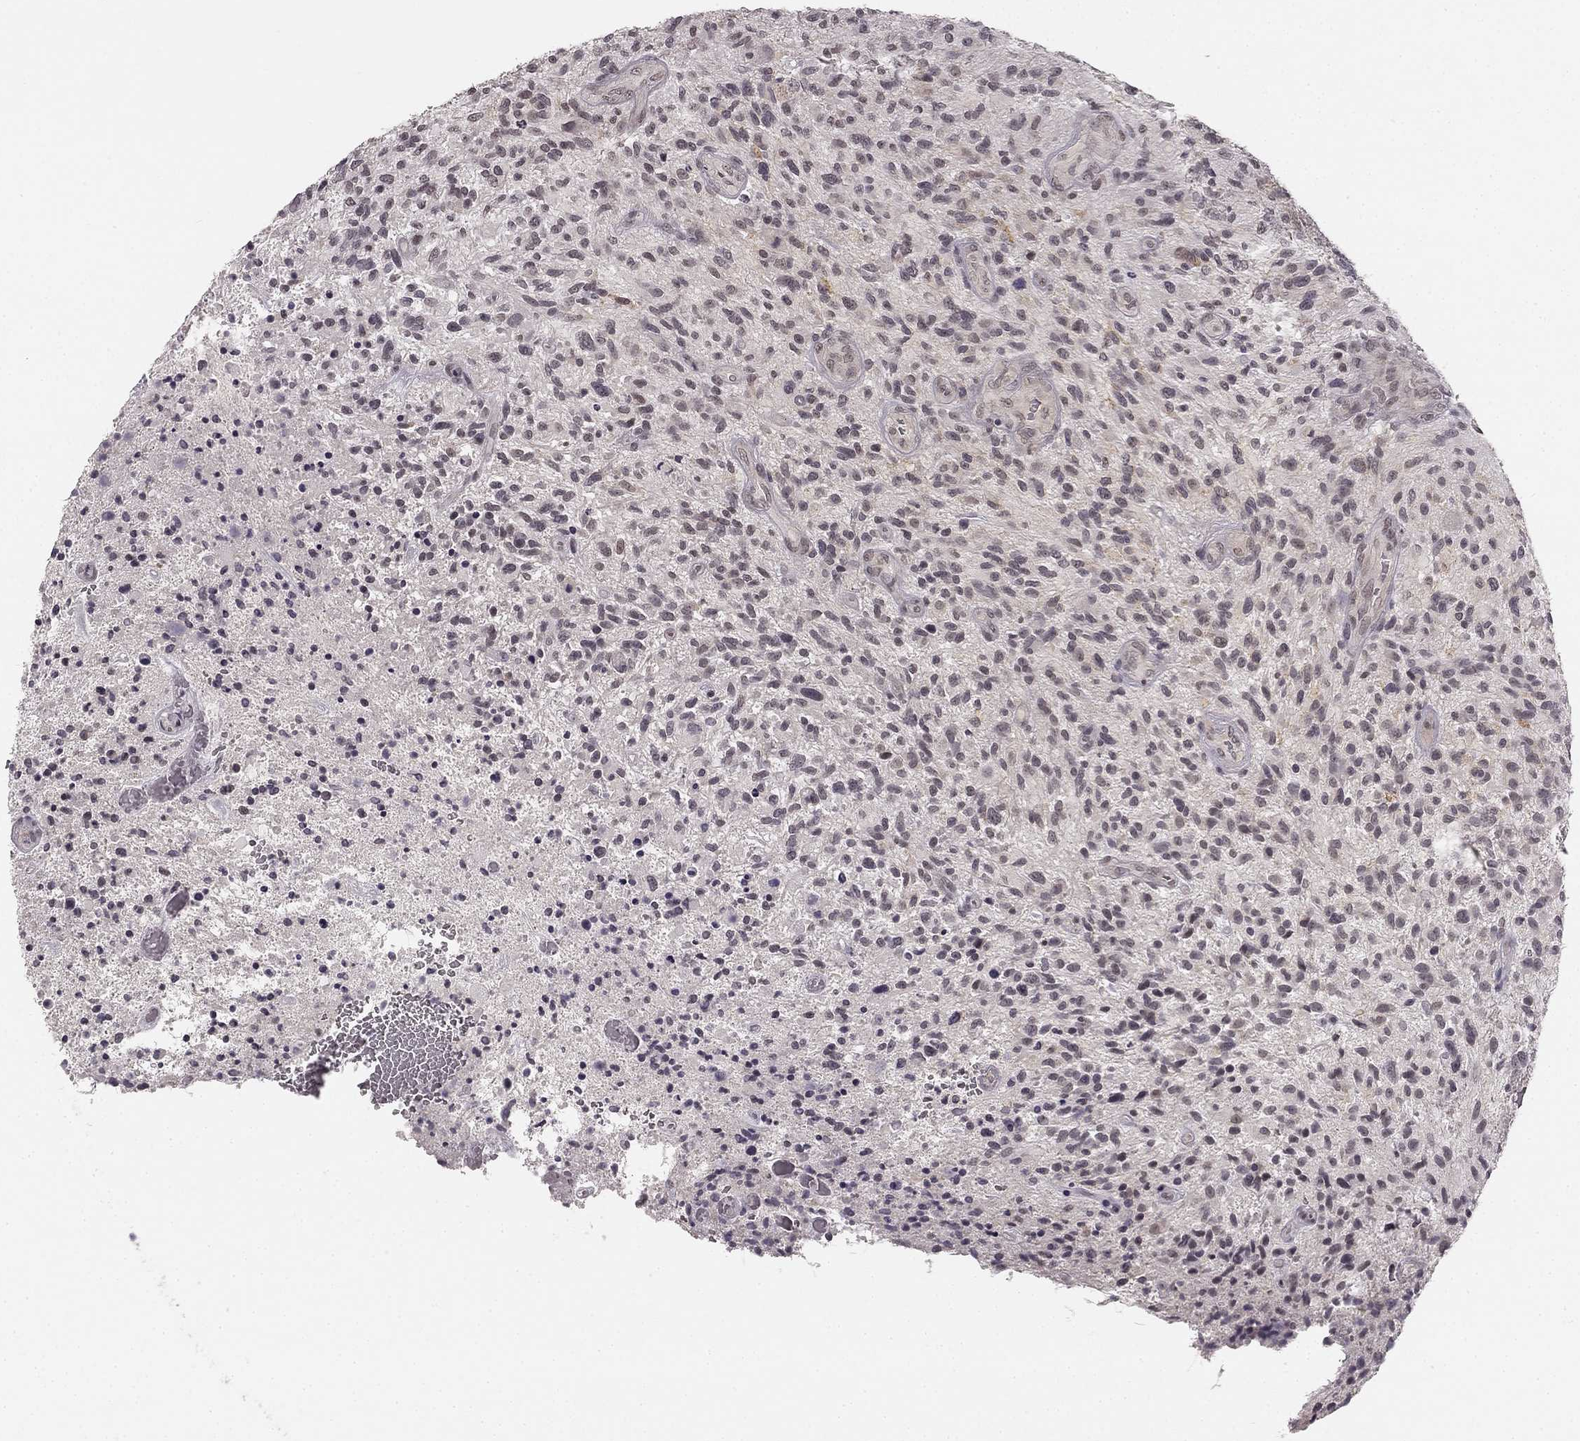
{"staining": {"intensity": "negative", "quantity": "none", "location": "none"}, "tissue": "glioma", "cell_type": "Tumor cells", "image_type": "cancer", "snomed": [{"axis": "morphology", "description": "Glioma, malignant, High grade"}, {"axis": "topography", "description": "Brain"}], "caption": "Immunohistochemistry of high-grade glioma (malignant) displays no positivity in tumor cells.", "gene": "HCN4", "patient": {"sex": "male", "age": 47}}